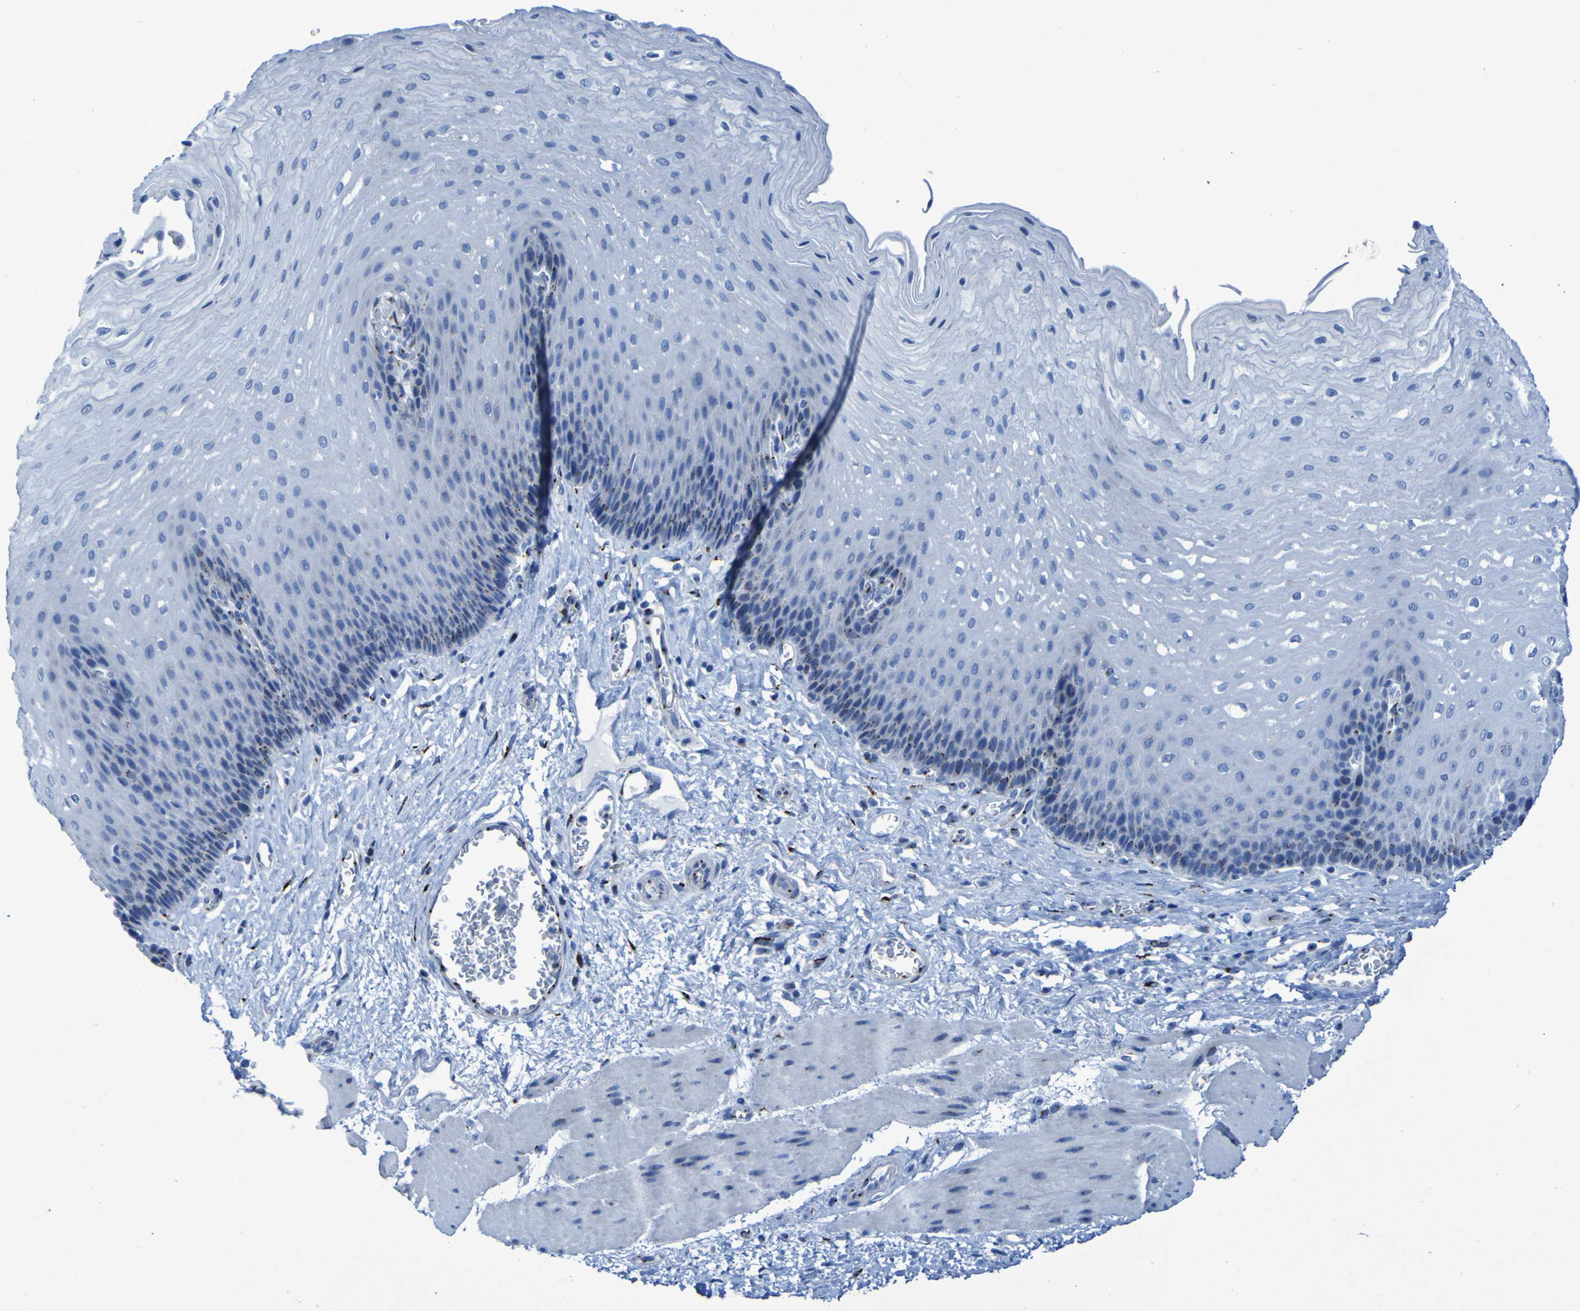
{"staining": {"intensity": "moderate", "quantity": "<25%", "location": "cytoplasmic/membranous"}, "tissue": "esophagus", "cell_type": "Squamous epithelial cells", "image_type": "normal", "snomed": [{"axis": "morphology", "description": "Normal tissue, NOS"}, {"axis": "topography", "description": "Esophagus"}], "caption": "The micrograph reveals immunohistochemical staining of unremarkable esophagus. There is moderate cytoplasmic/membranous positivity is seen in approximately <25% of squamous epithelial cells. The staining is performed using DAB (3,3'-diaminobenzidine) brown chromogen to label protein expression. The nuclei are counter-stained blue using hematoxylin.", "gene": "GOLM1", "patient": {"sex": "female", "age": 72}}